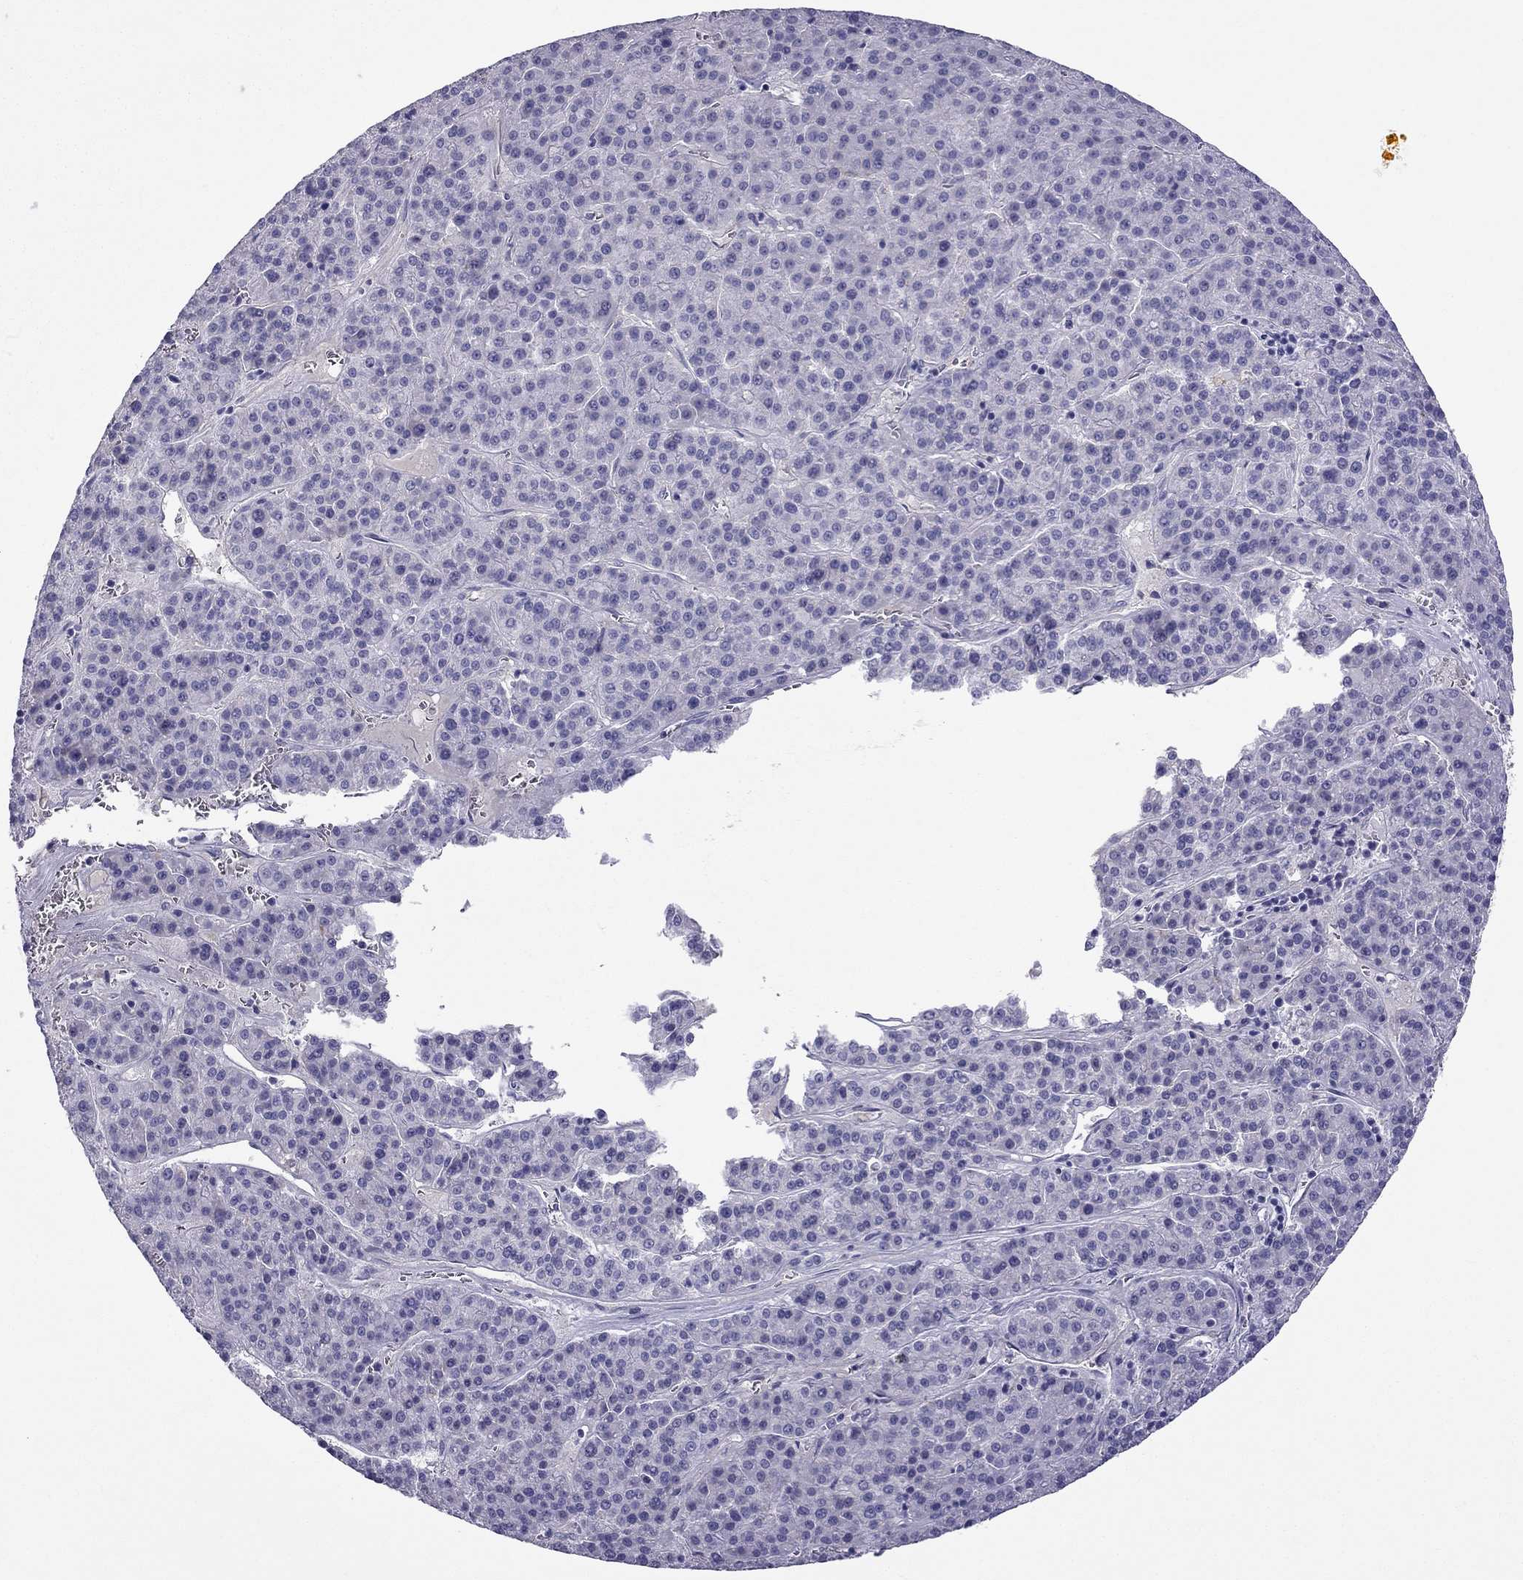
{"staining": {"intensity": "negative", "quantity": "none", "location": "none"}, "tissue": "liver cancer", "cell_type": "Tumor cells", "image_type": "cancer", "snomed": [{"axis": "morphology", "description": "Carcinoma, Hepatocellular, NOS"}, {"axis": "topography", "description": "Liver"}], "caption": "The micrograph shows no significant staining in tumor cells of liver hepatocellular carcinoma.", "gene": "STOML3", "patient": {"sex": "female", "age": 58}}